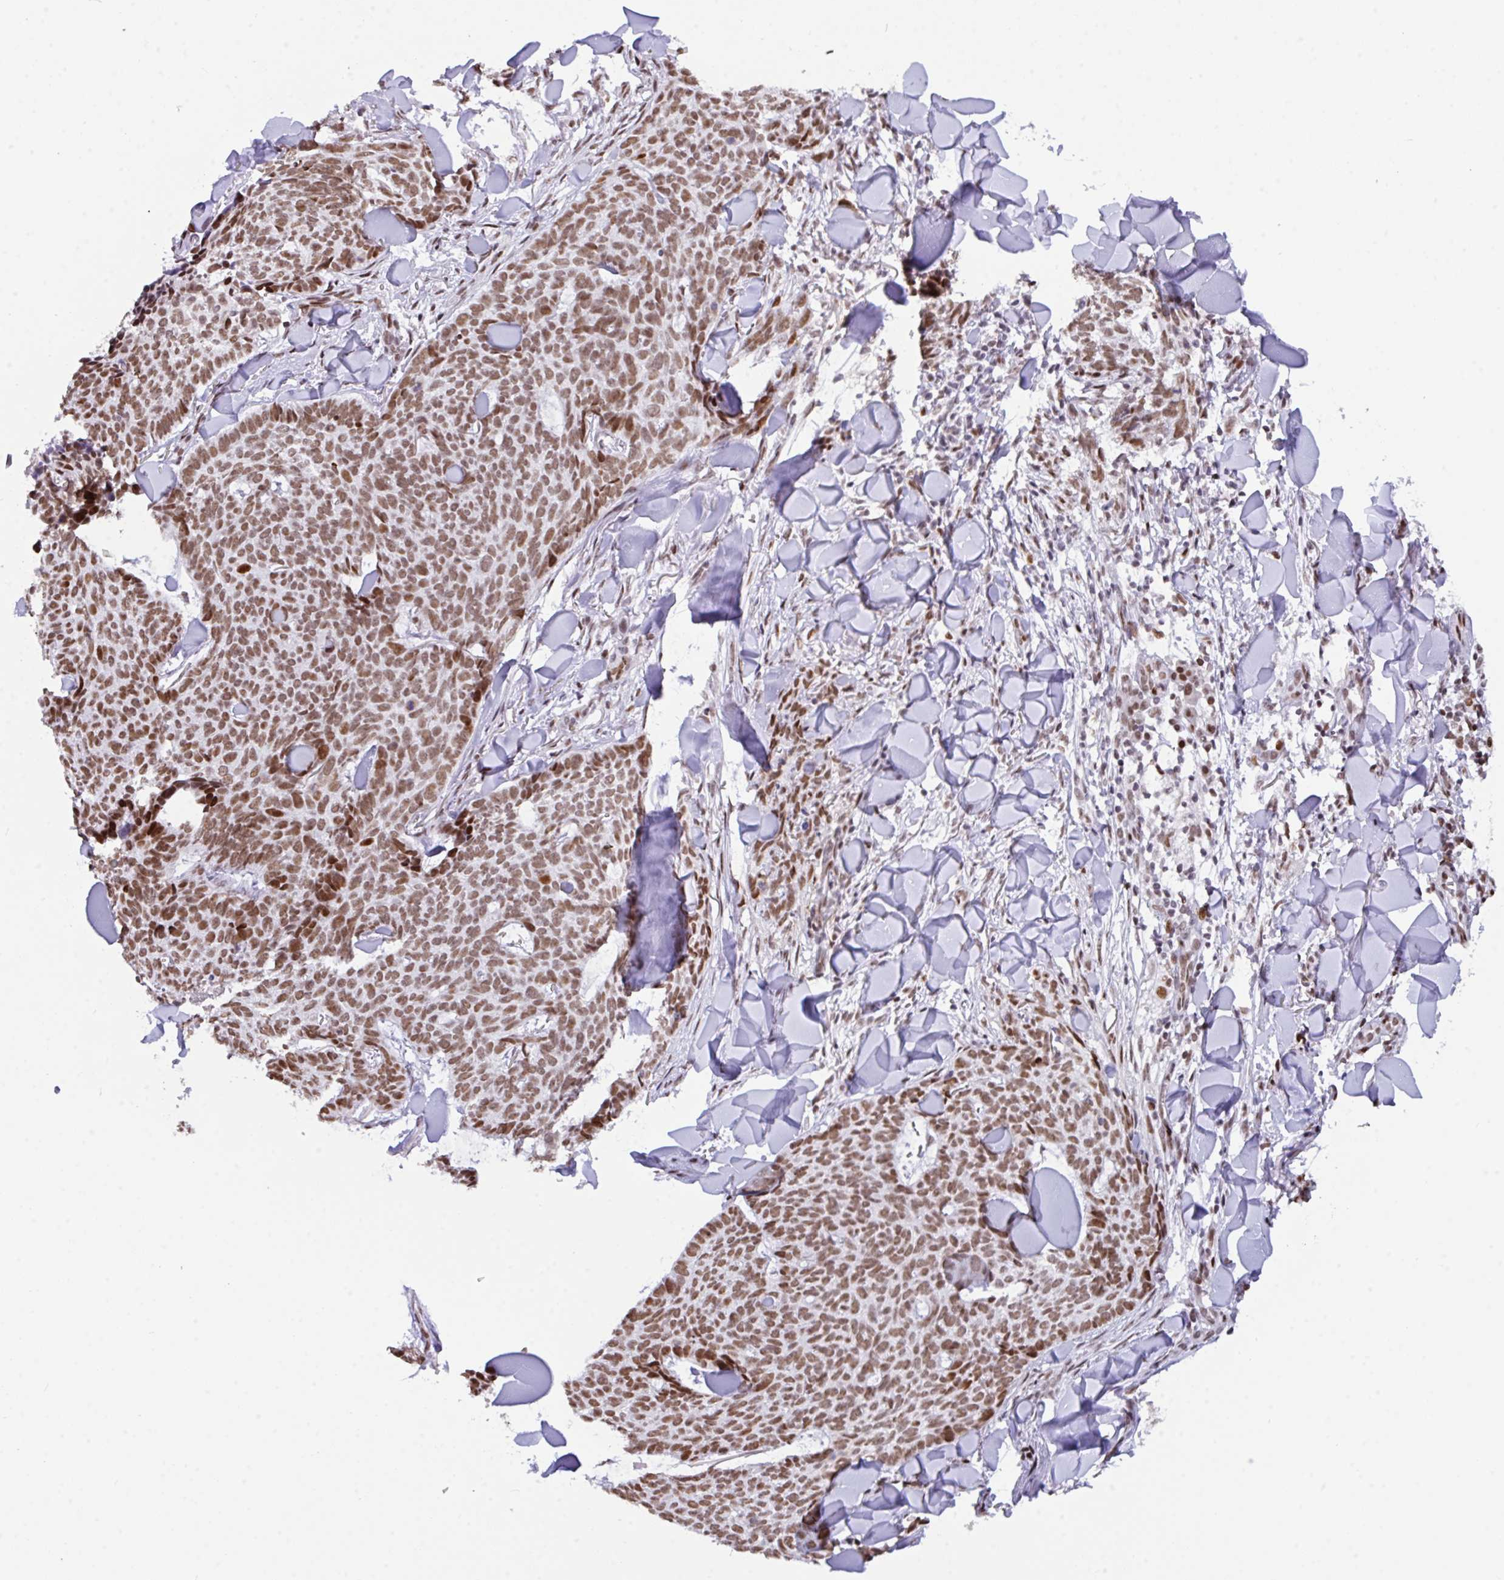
{"staining": {"intensity": "moderate", "quantity": ">75%", "location": "nuclear"}, "tissue": "skin cancer", "cell_type": "Tumor cells", "image_type": "cancer", "snomed": [{"axis": "morphology", "description": "Normal tissue, NOS"}, {"axis": "morphology", "description": "Basal cell carcinoma"}, {"axis": "topography", "description": "Skin"}], "caption": "IHC of skin cancer (basal cell carcinoma) exhibits medium levels of moderate nuclear positivity in approximately >75% of tumor cells. The staining was performed using DAB to visualize the protein expression in brown, while the nuclei were stained in blue with hematoxylin (Magnification: 20x).", "gene": "CLP1", "patient": {"sex": "male", "age": 50}}